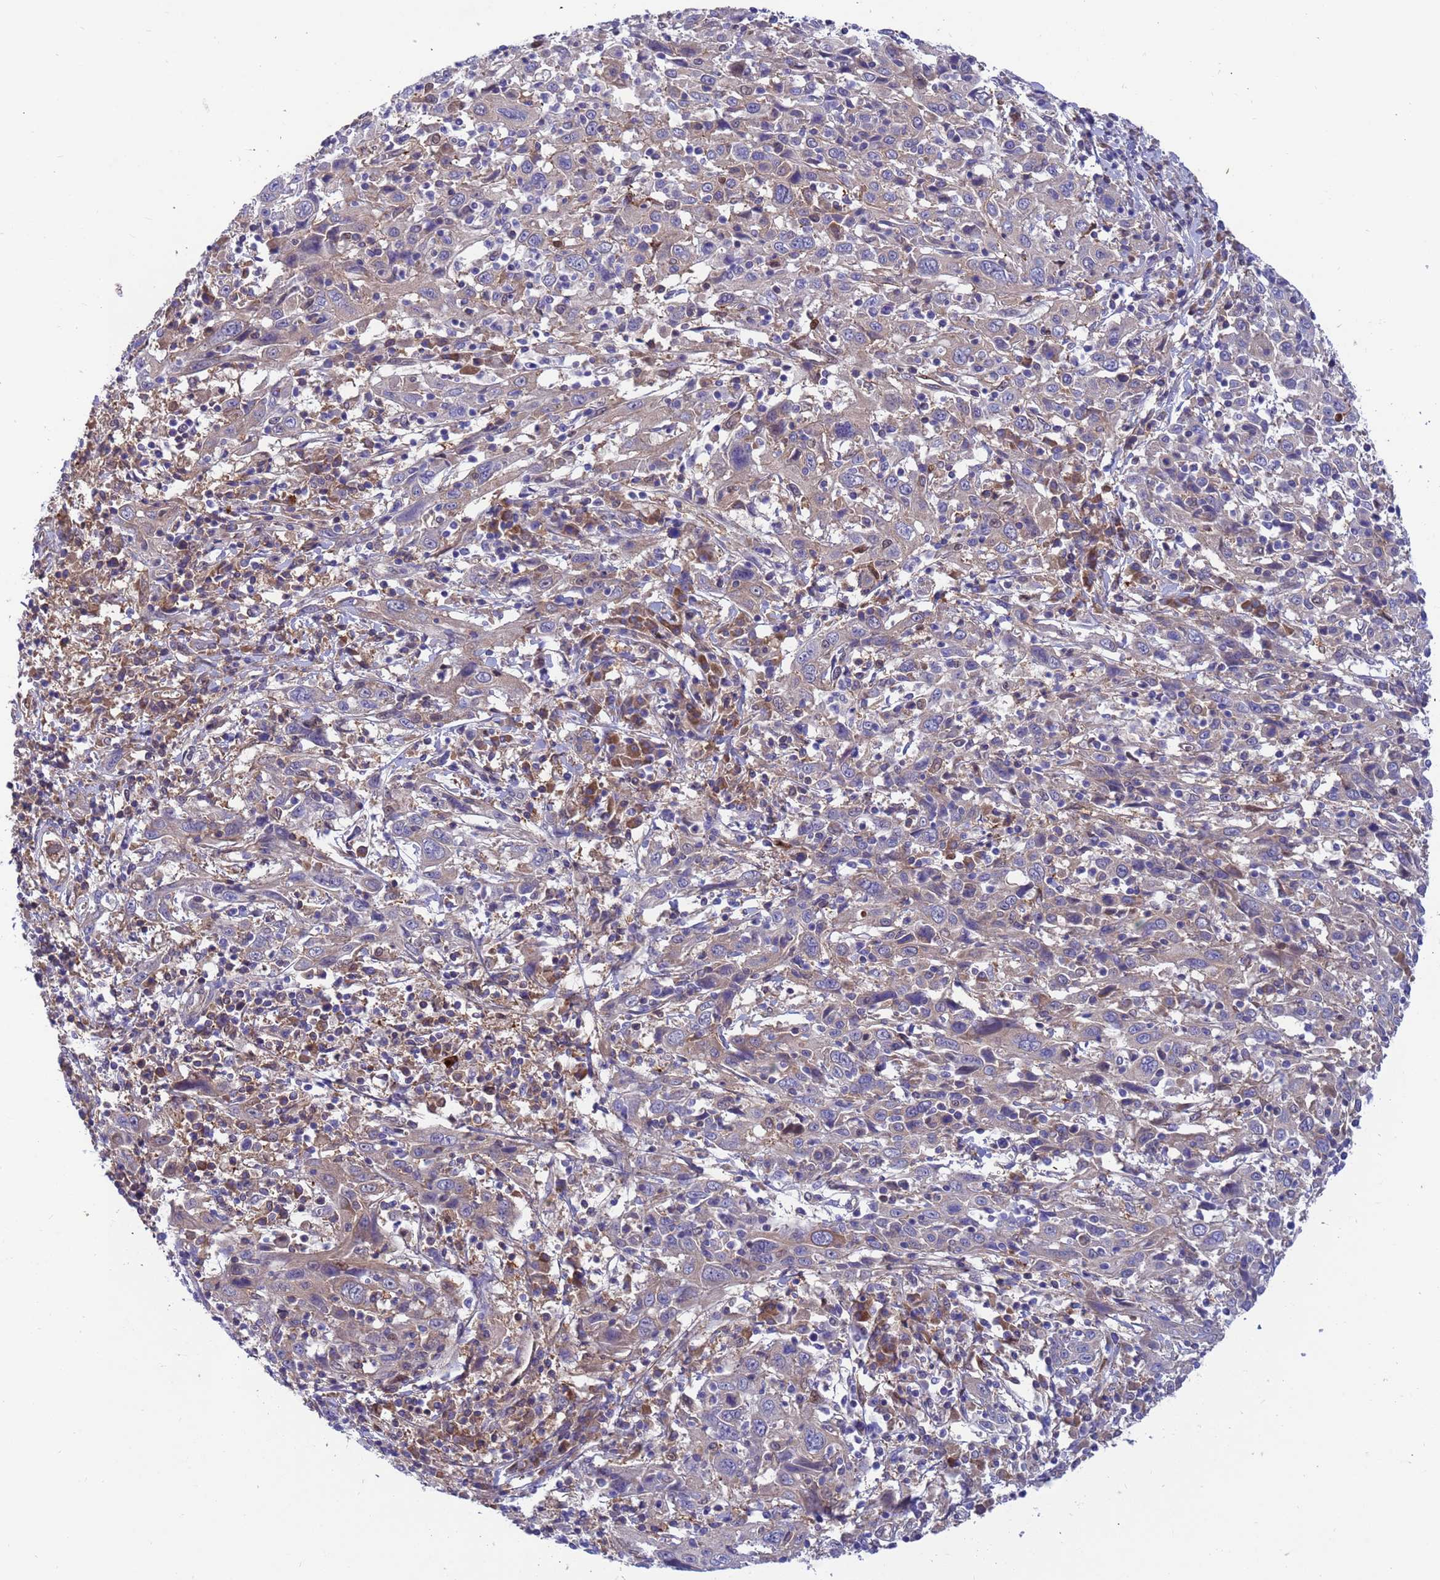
{"staining": {"intensity": "negative", "quantity": "none", "location": "none"}, "tissue": "cervical cancer", "cell_type": "Tumor cells", "image_type": "cancer", "snomed": [{"axis": "morphology", "description": "Squamous cell carcinoma, NOS"}, {"axis": "topography", "description": "Cervix"}], "caption": "High magnification brightfield microscopy of cervical cancer stained with DAB (brown) and counterstained with hematoxylin (blue): tumor cells show no significant expression.", "gene": "FOXRED1", "patient": {"sex": "female", "age": 46}}